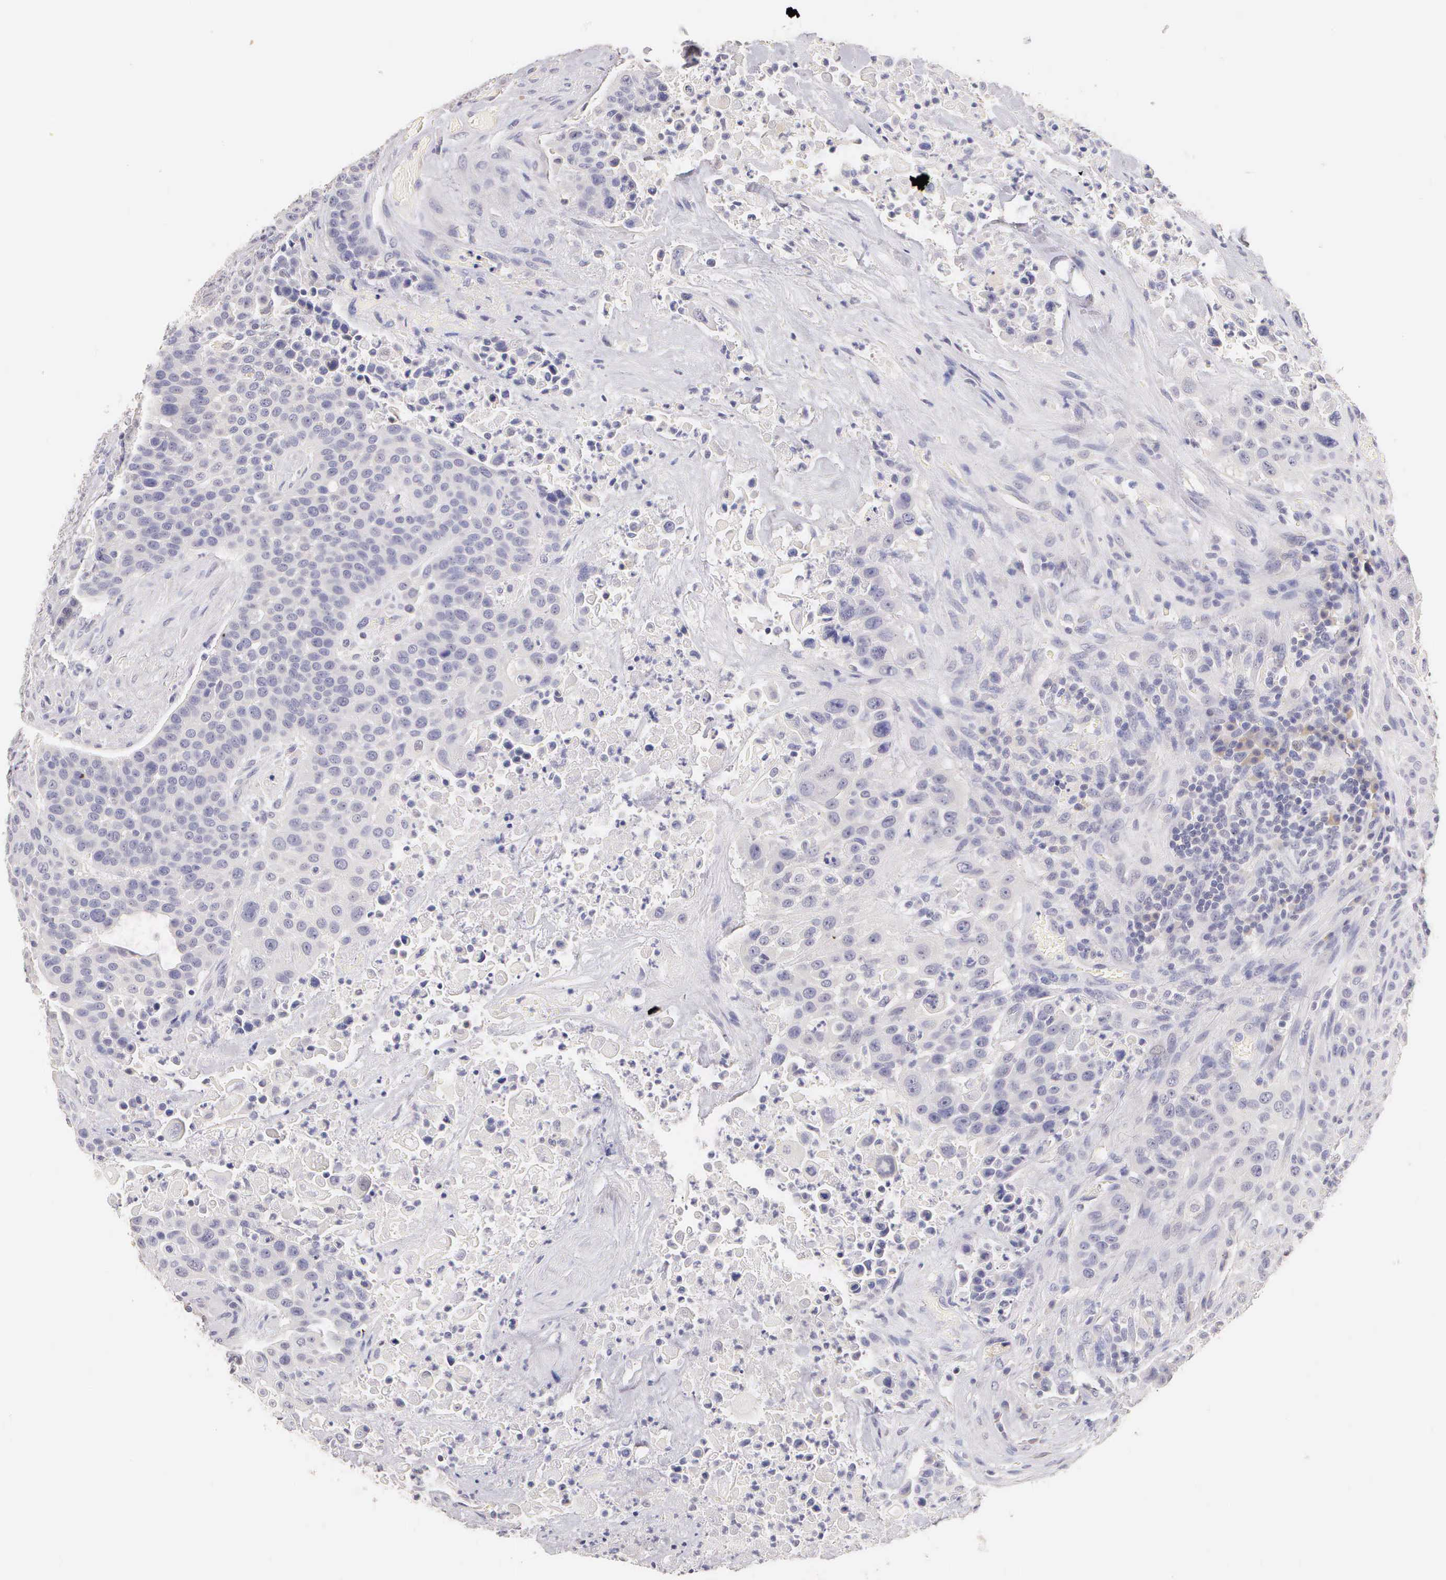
{"staining": {"intensity": "negative", "quantity": "none", "location": "none"}, "tissue": "urothelial cancer", "cell_type": "Tumor cells", "image_type": "cancer", "snomed": [{"axis": "morphology", "description": "Urothelial carcinoma, High grade"}, {"axis": "topography", "description": "Urinary bladder"}], "caption": "This image is of urothelial cancer stained with immunohistochemistry (IHC) to label a protein in brown with the nuclei are counter-stained blue. There is no expression in tumor cells. (DAB (3,3'-diaminobenzidine) immunohistochemistry (IHC), high magnification).", "gene": "ESR1", "patient": {"sex": "male", "age": 74}}